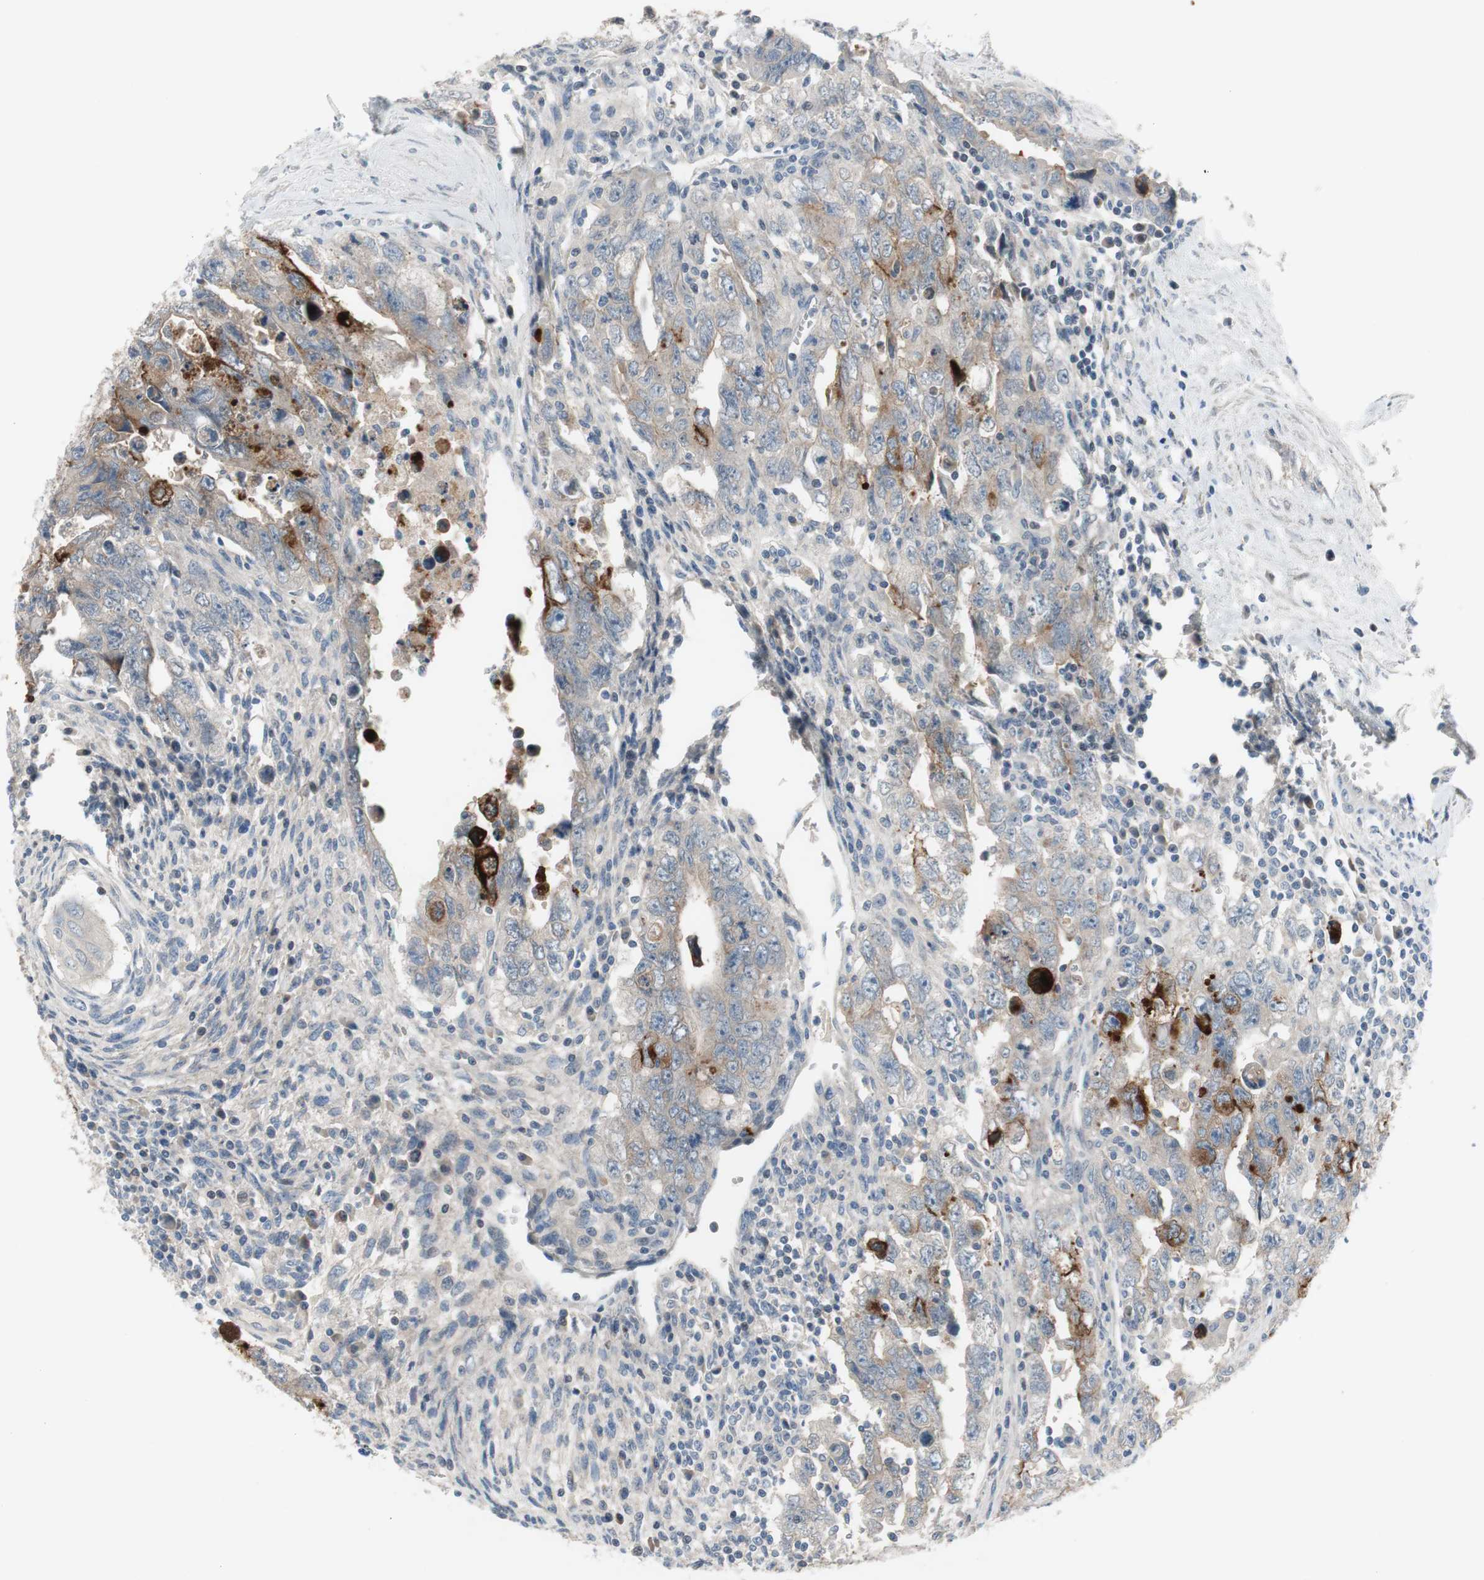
{"staining": {"intensity": "strong", "quantity": "<25%", "location": "cytoplasmic/membranous"}, "tissue": "testis cancer", "cell_type": "Tumor cells", "image_type": "cancer", "snomed": [{"axis": "morphology", "description": "Carcinoma, Embryonal, NOS"}, {"axis": "topography", "description": "Testis"}], "caption": "There is medium levels of strong cytoplasmic/membranous positivity in tumor cells of embryonal carcinoma (testis), as demonstrated by immunohistochemical staining (brown color).", "gene": "TACR3", "patient": {"sex": "male", "age": 28}}